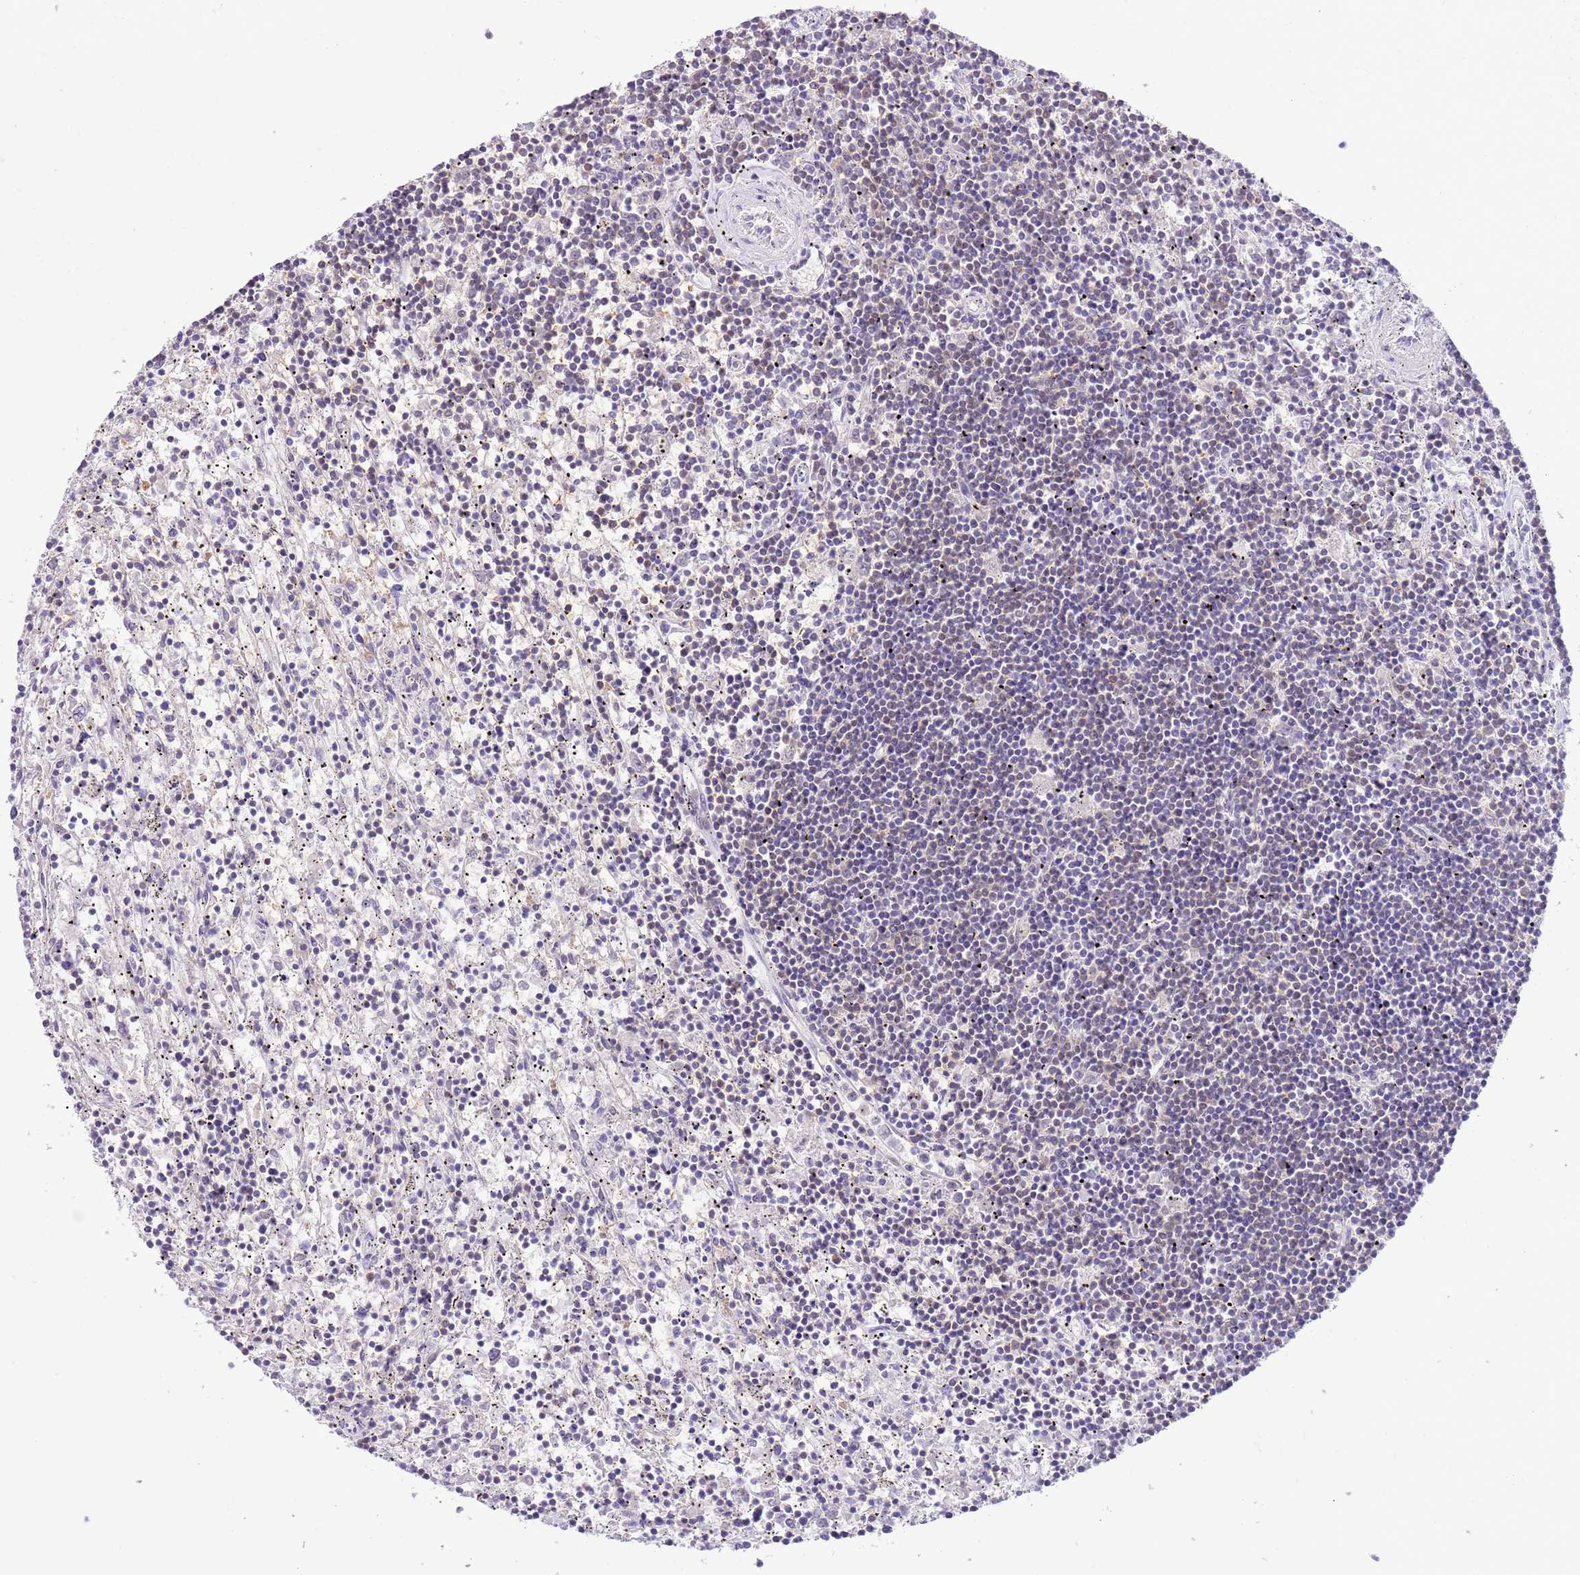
{"staining": {"intensity": "negative", "quantity": "none", "location": "none"}, "tissue": "lymphoma", "cell_type": "Tumor cells", "image_type": "cancer", "snomed": [{"axis": "morphology", "description": "Malignant lymphoma, non-Hodgkin's type, Low grade"}, {"axis": "topography", "description": "Spleen"}], "caption": "This is an immunohistochemistry (IHC) image of human lymphoma. There is no positivity in tumor cells.", "gene": "DDI2", "patient": {"sex": "male", "age": 76}}